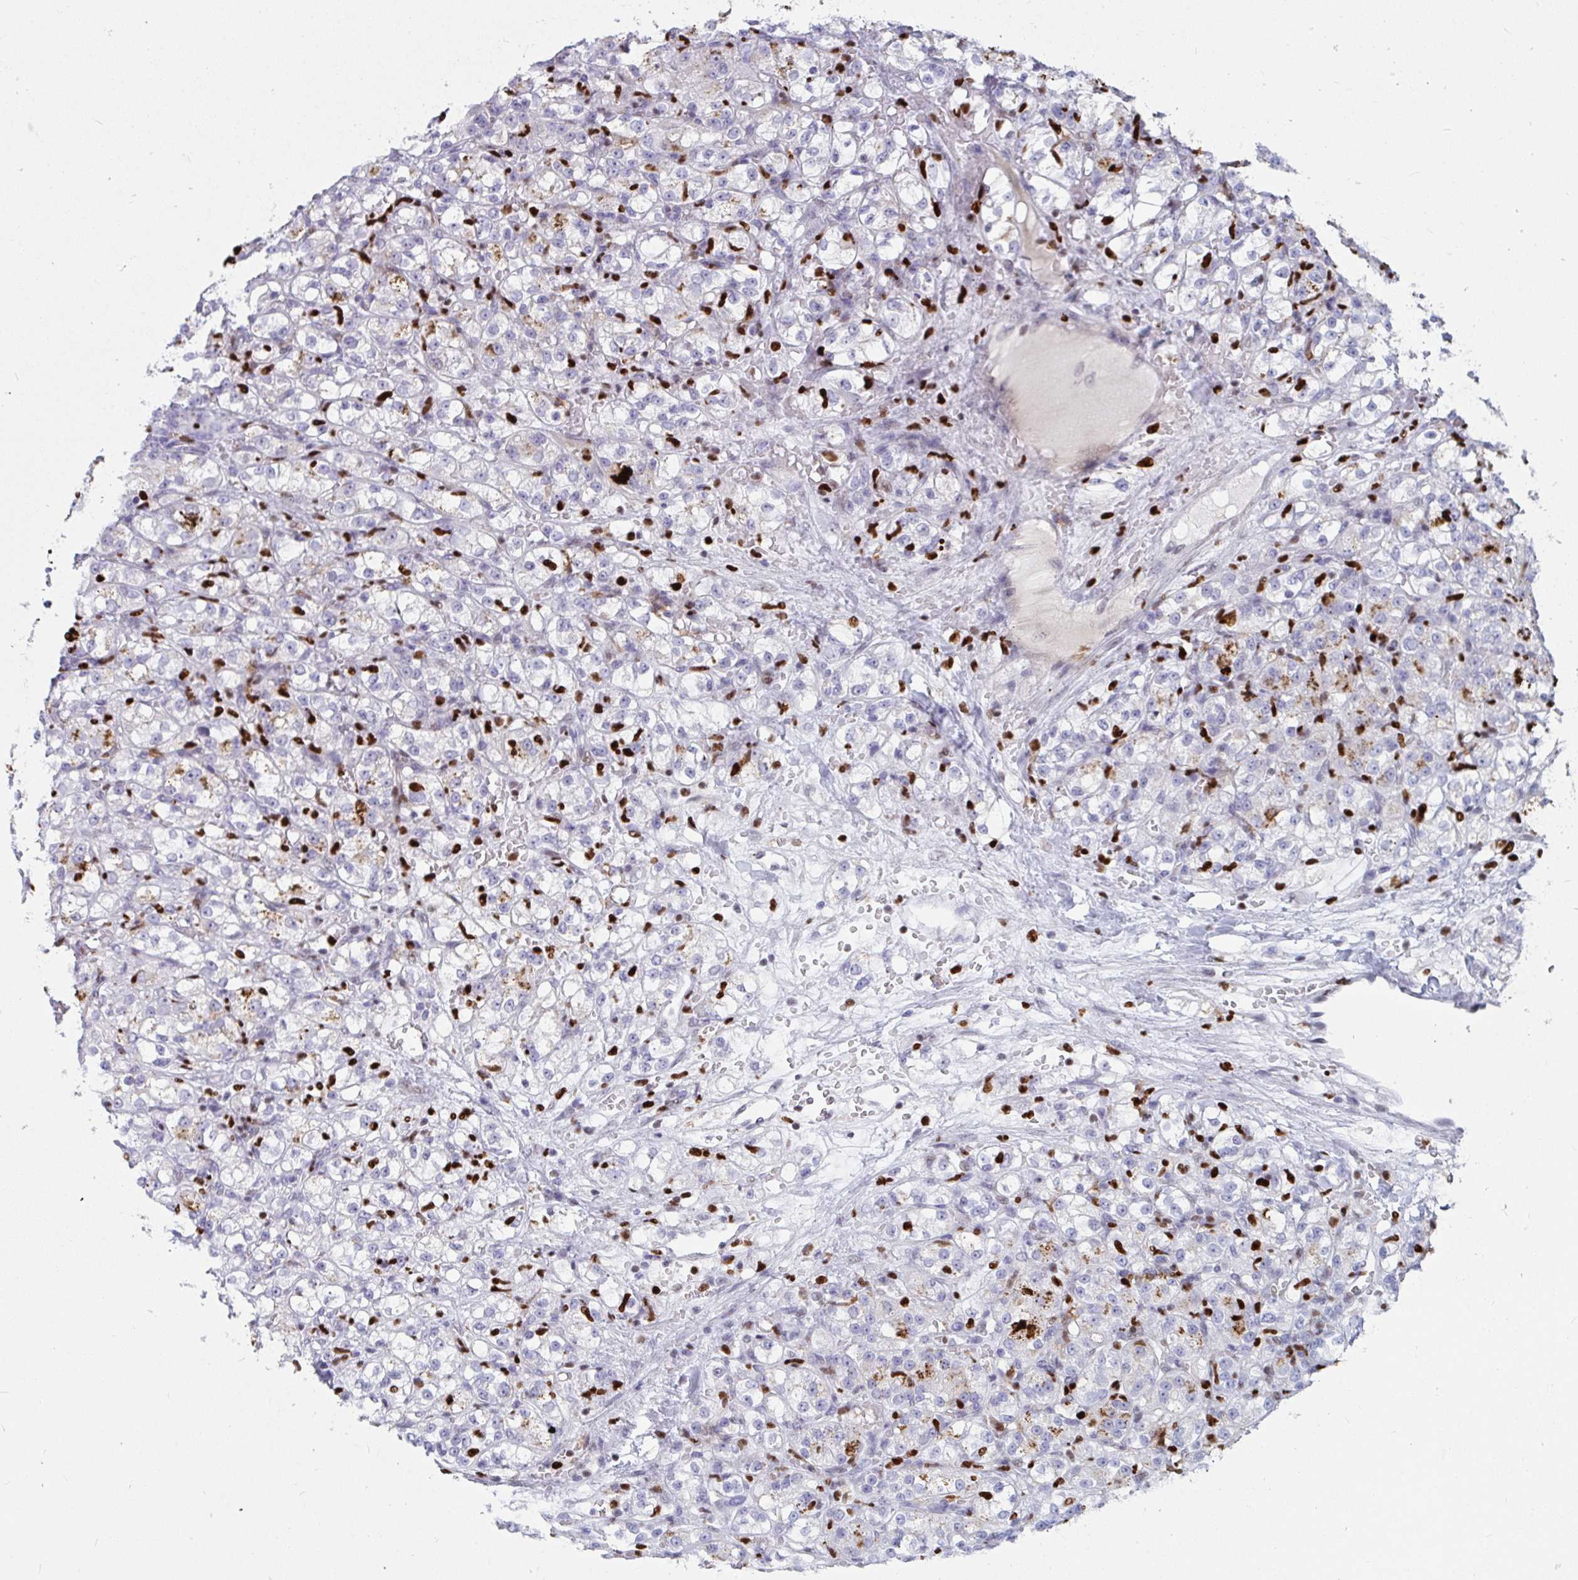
{"staining": {"intensity": "negative", "quantity": "none", "location": "none"}, "tissue": "renal cancer", "cell_type": "Tumor cells", "image_type": "cancer", "snomed": [{"axis": "morphology", "description": "Normal tissue, NOS"}, {"axis": "morphology", "description": "Adenocarcinoma, NOS"}, {"axis": "topography", "description": "Kidney"}], "caption": "Histopathology image shows no significant protein staining in tumor cells of renal cancer (adenocarcinoma).", "gene": "ZNF586", "patient": {"sex": "male", "age": 61}}